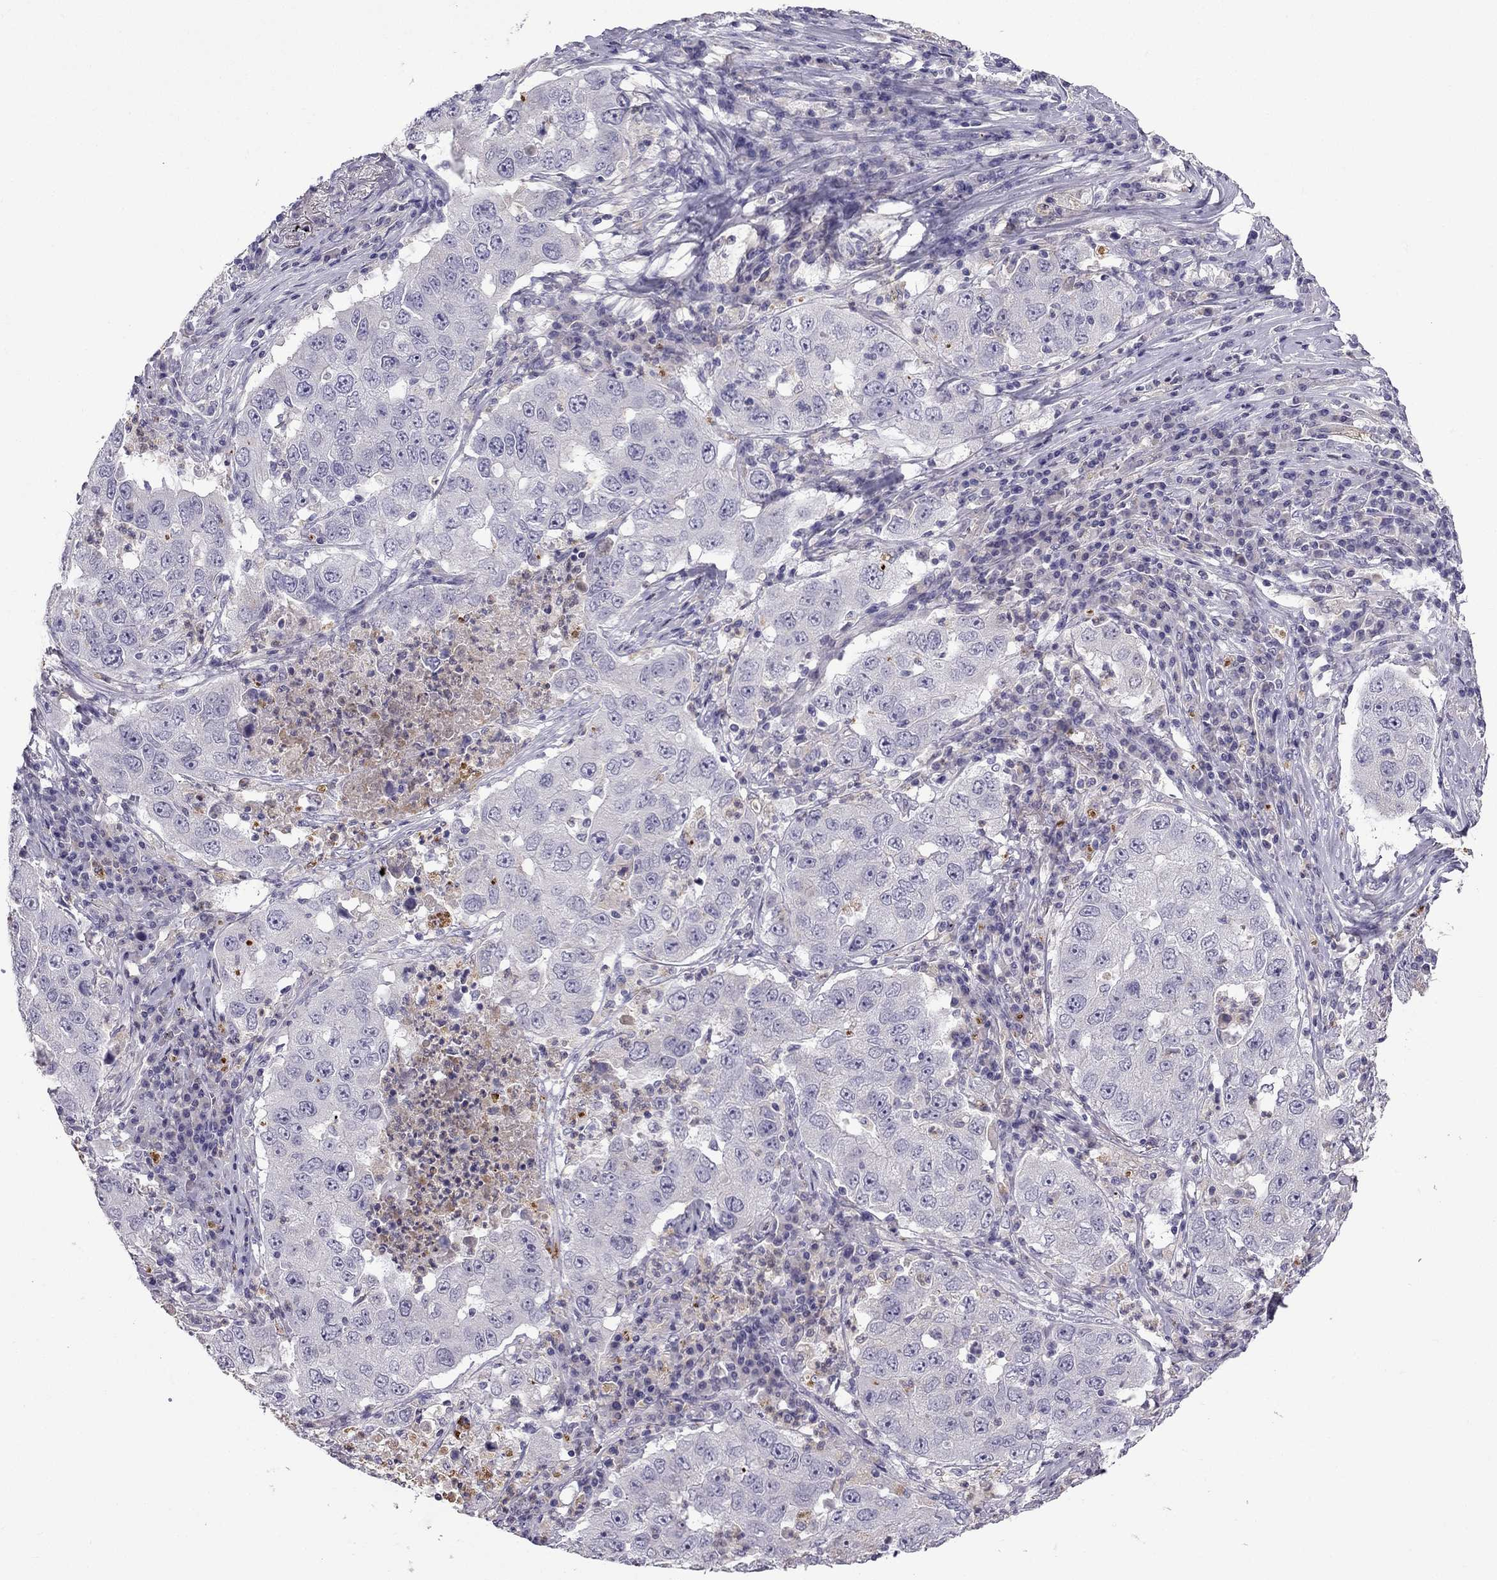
{"staining": {"intensity": "negative", "quantity": "none", "location": "none"}, "tissue": "lung cancer", "cell_type": "Tumor cells", "image_type": "cancer", "snomed": [{"axis": "morphology", "description": "Adenocarcinoma, NOS"}, {"axis": "topography", "description": "Lung"}], "caption": "The micrograph shows no significant positivity in tumor cells of lung cancer (adenocarcinoma). (DAB IHC with hematoxylin counter stain).", "gene": "STOML3", "patient": {"sex": "male", "age": 73}}